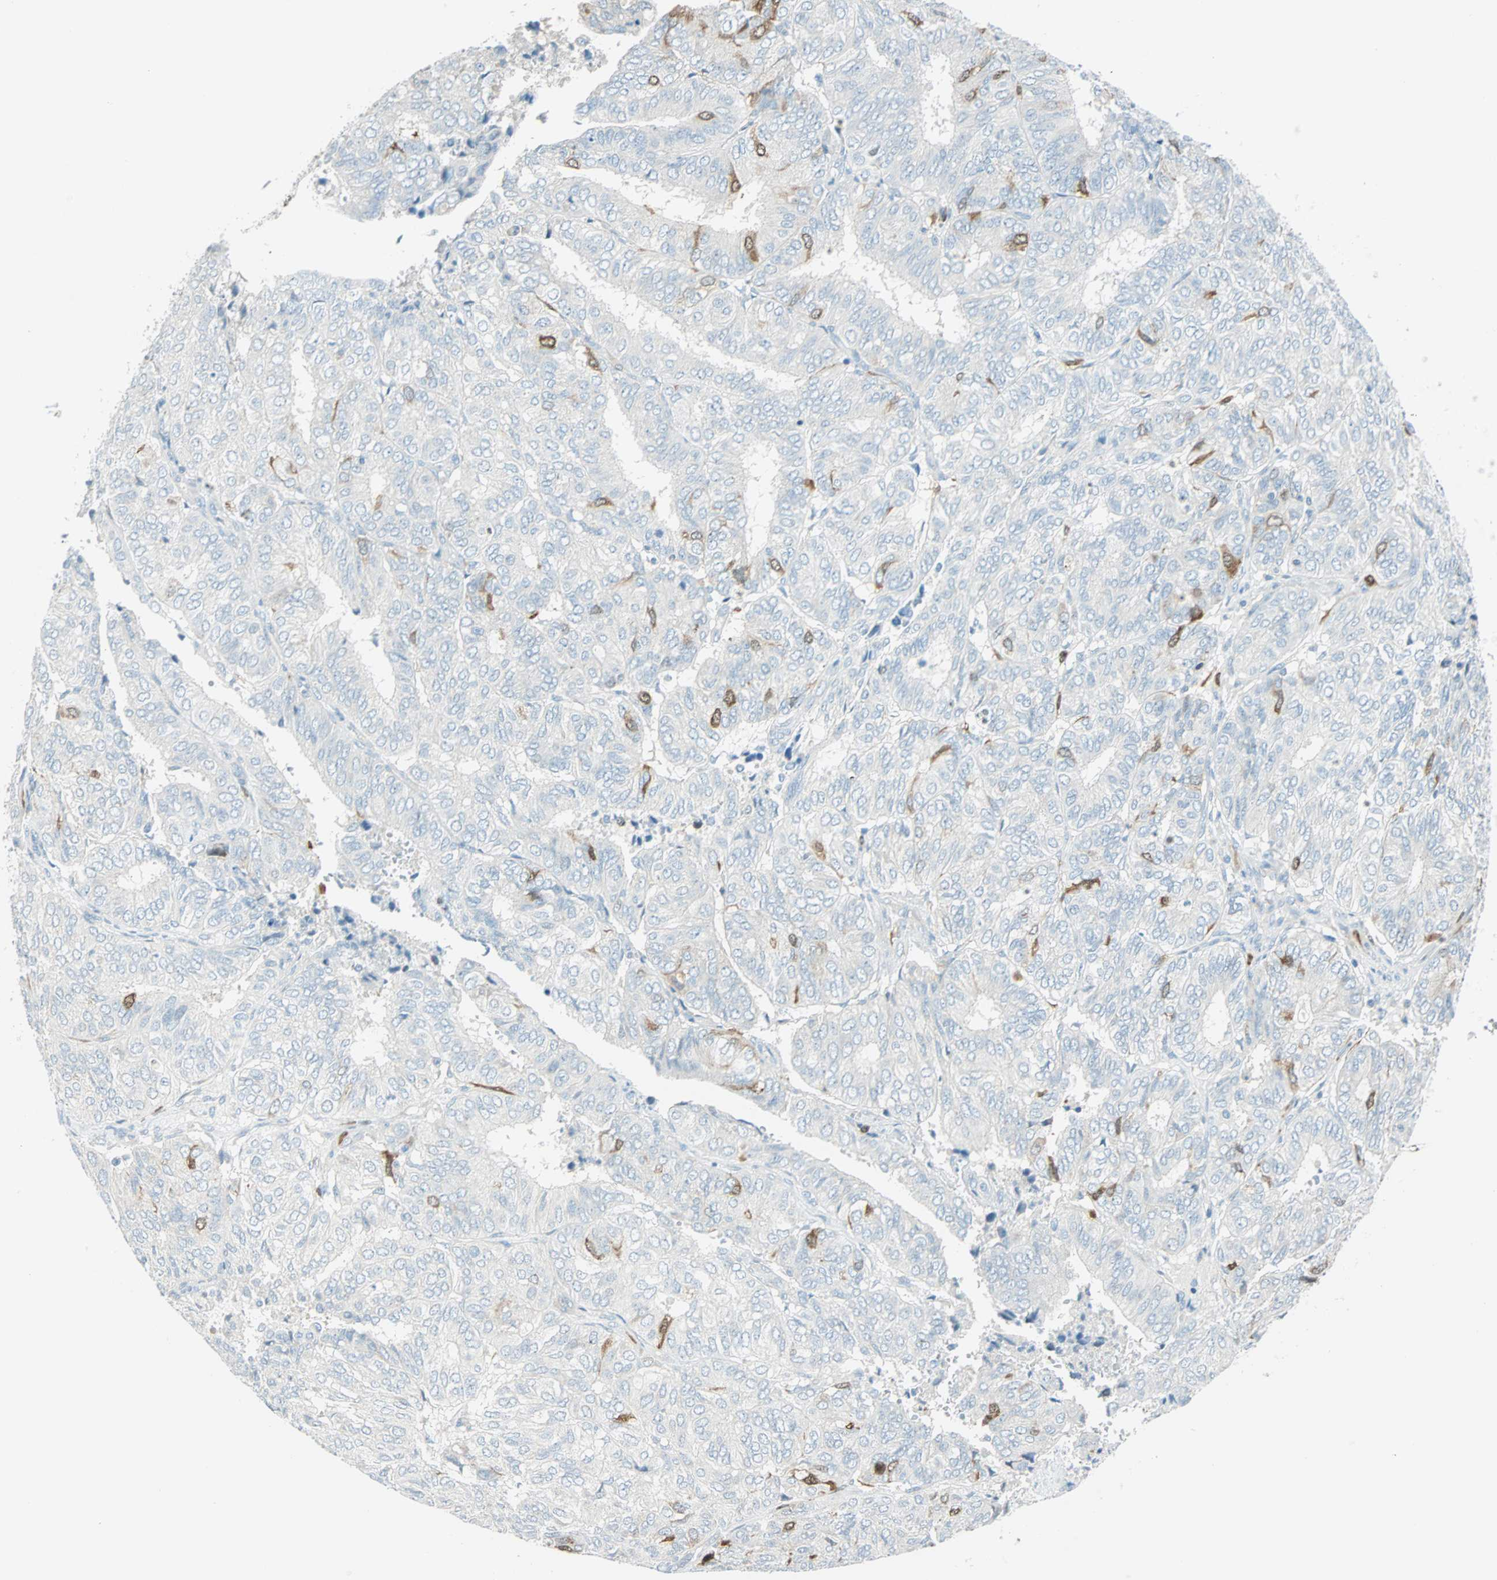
{"staining": {"intensity": "moderate", "quantity": "<25%", "location": "cytoplasmic/membranous,nuclear"}, "tissue": "endometrial cancer", "cell_type": "Tumor cells", "image_type": "cancer", "snomed": [{"axis": "morphology", "description": "Adenocarcinoma, NOS"}, {"axis": "topography", "description": "Uterus"}], "caption": "Human endometrial adenocarcinoma stained with a protein marker shows moderate staining in tumor cells.", "gene": "PTTG1", "patient": {"sex": "female", "age": 60}}